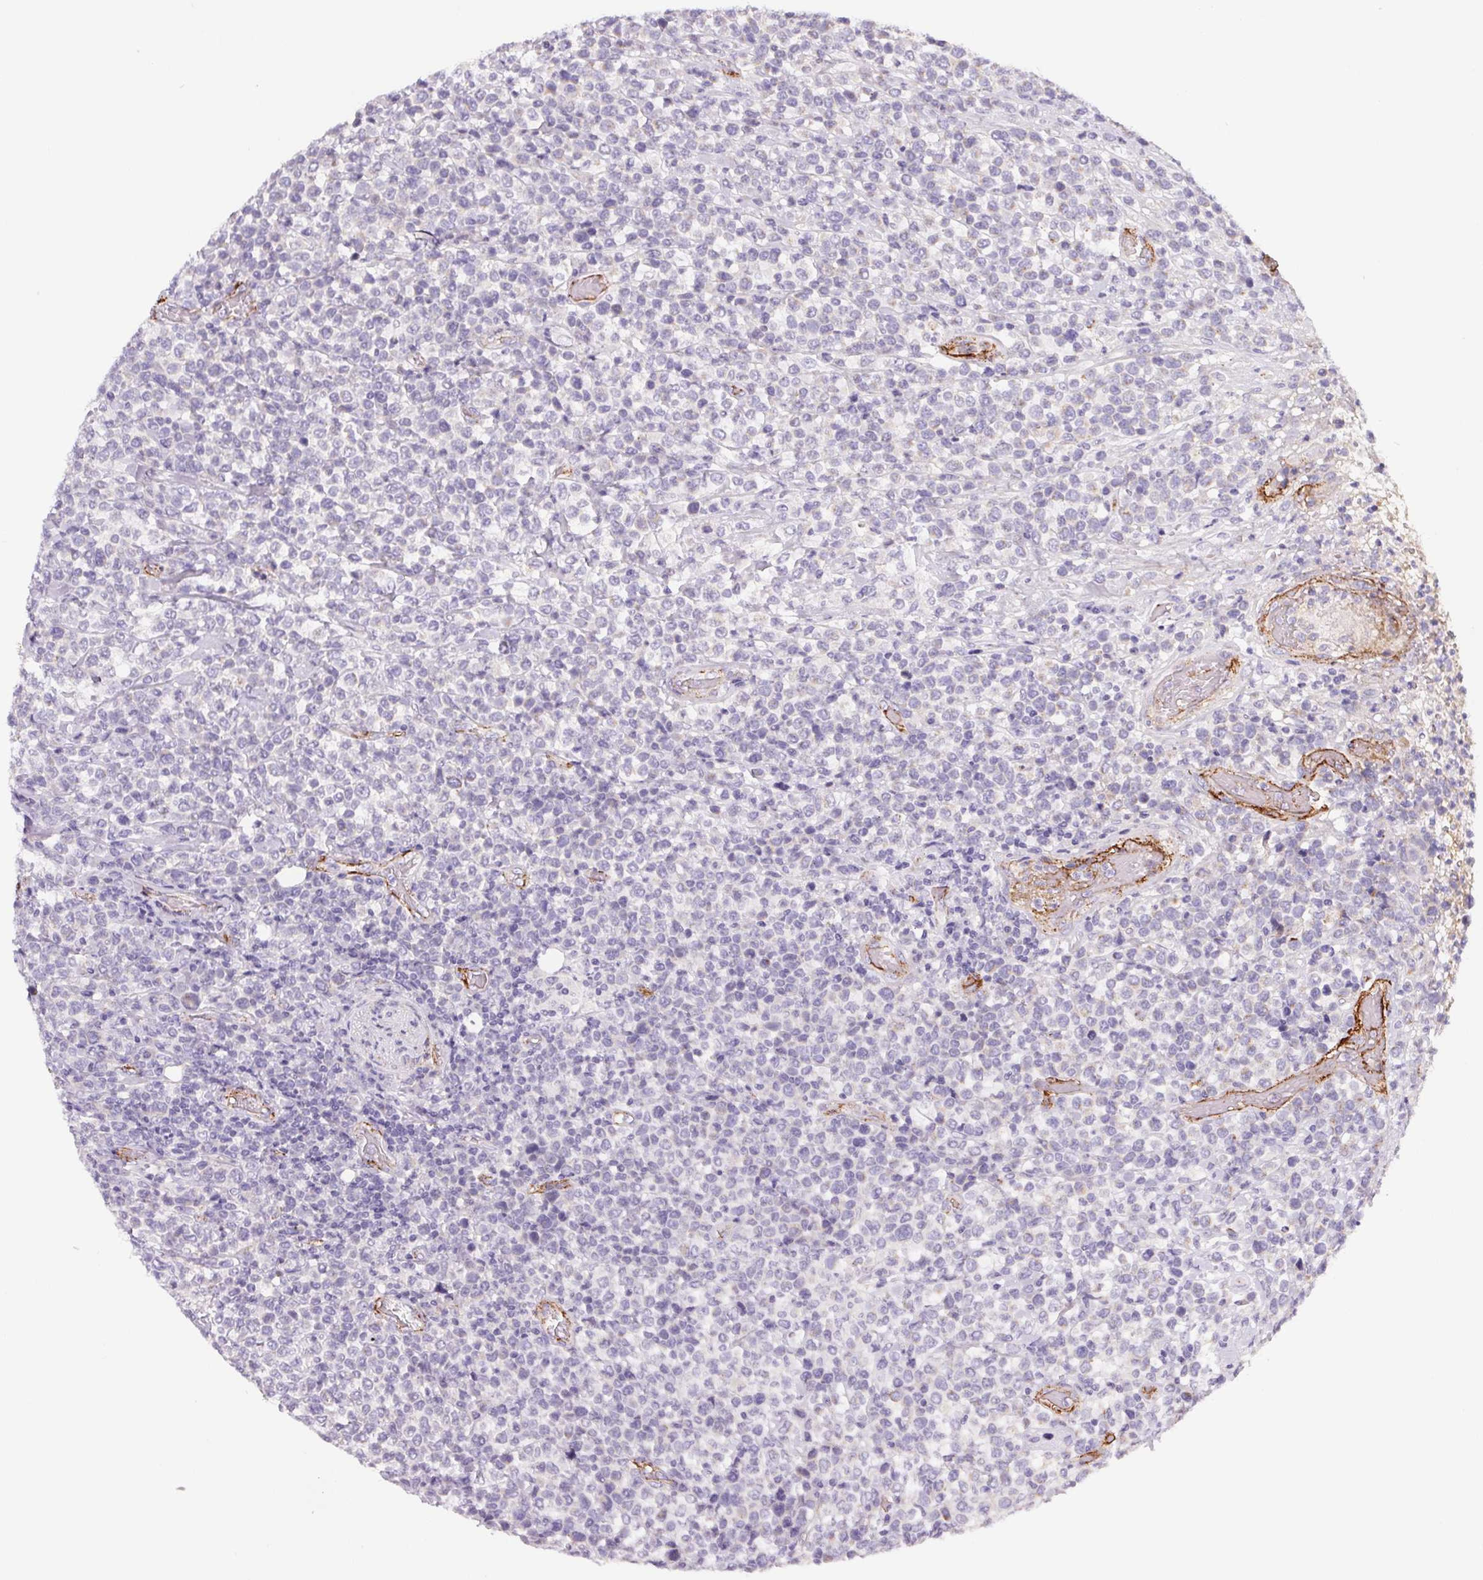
{"staining": {"intensity": "negative", "quantity": "none", "location": "none"}, "tissue": "lymphoma", "cell_type": "Tumor cells", "image_type": "cancer", "snomed": [{"axis": "morphology", "description": "Malignant lymphoma, non-Hodgkin's type, High grade"}, {"axis": "topography", "description": "Soft tissue"}], "caption": "This image is of lymphoma stained with immunohistochemistry (IHC) to label a protein in brown with the nuclei are counter-stained blue. There is no expression in tumor cells.", "gene": "LPA", "patient": {"sex": "female", "age": 56}}